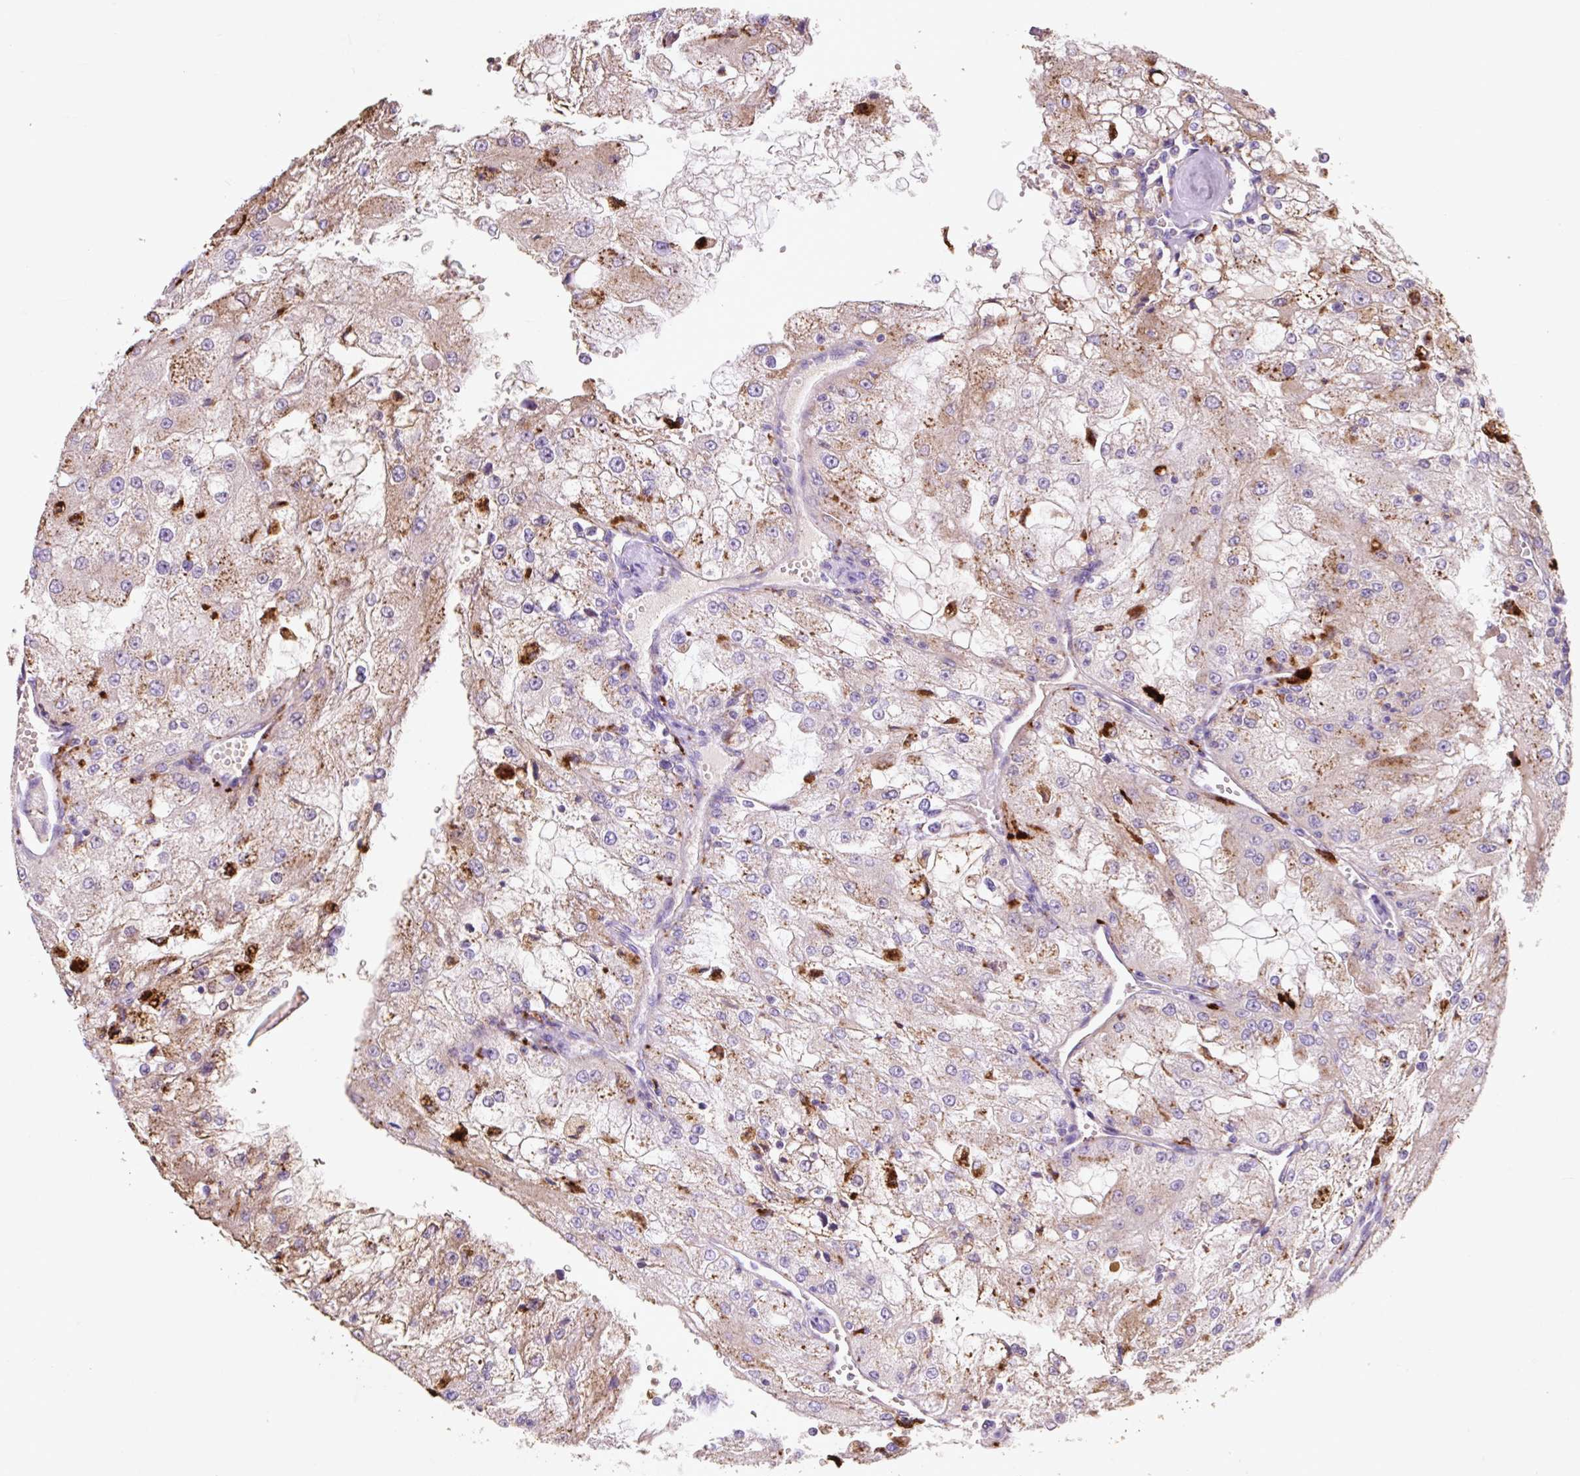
{"staining": {"intensity": "weak", "quantity": ">75%", "location": "cytoplasmic/membranous"}, "tissue": "renal cancer", "cell_type": "Tumor cells", "image_type": "cancer", "snomed": [{"axis": "morphology", "description": "Adenocarcinoma, NOS"}, {"axis": "topography", "description": "Kidney"}], "caption": "Adenocarcinoma (renal) stained for a protein (brown) displays weak cytoplasmic/membranous positive positivity in approximately >75% of tumor cells.", "gene": "HEXA", "patient": {"sex": "female", "age": 74}}